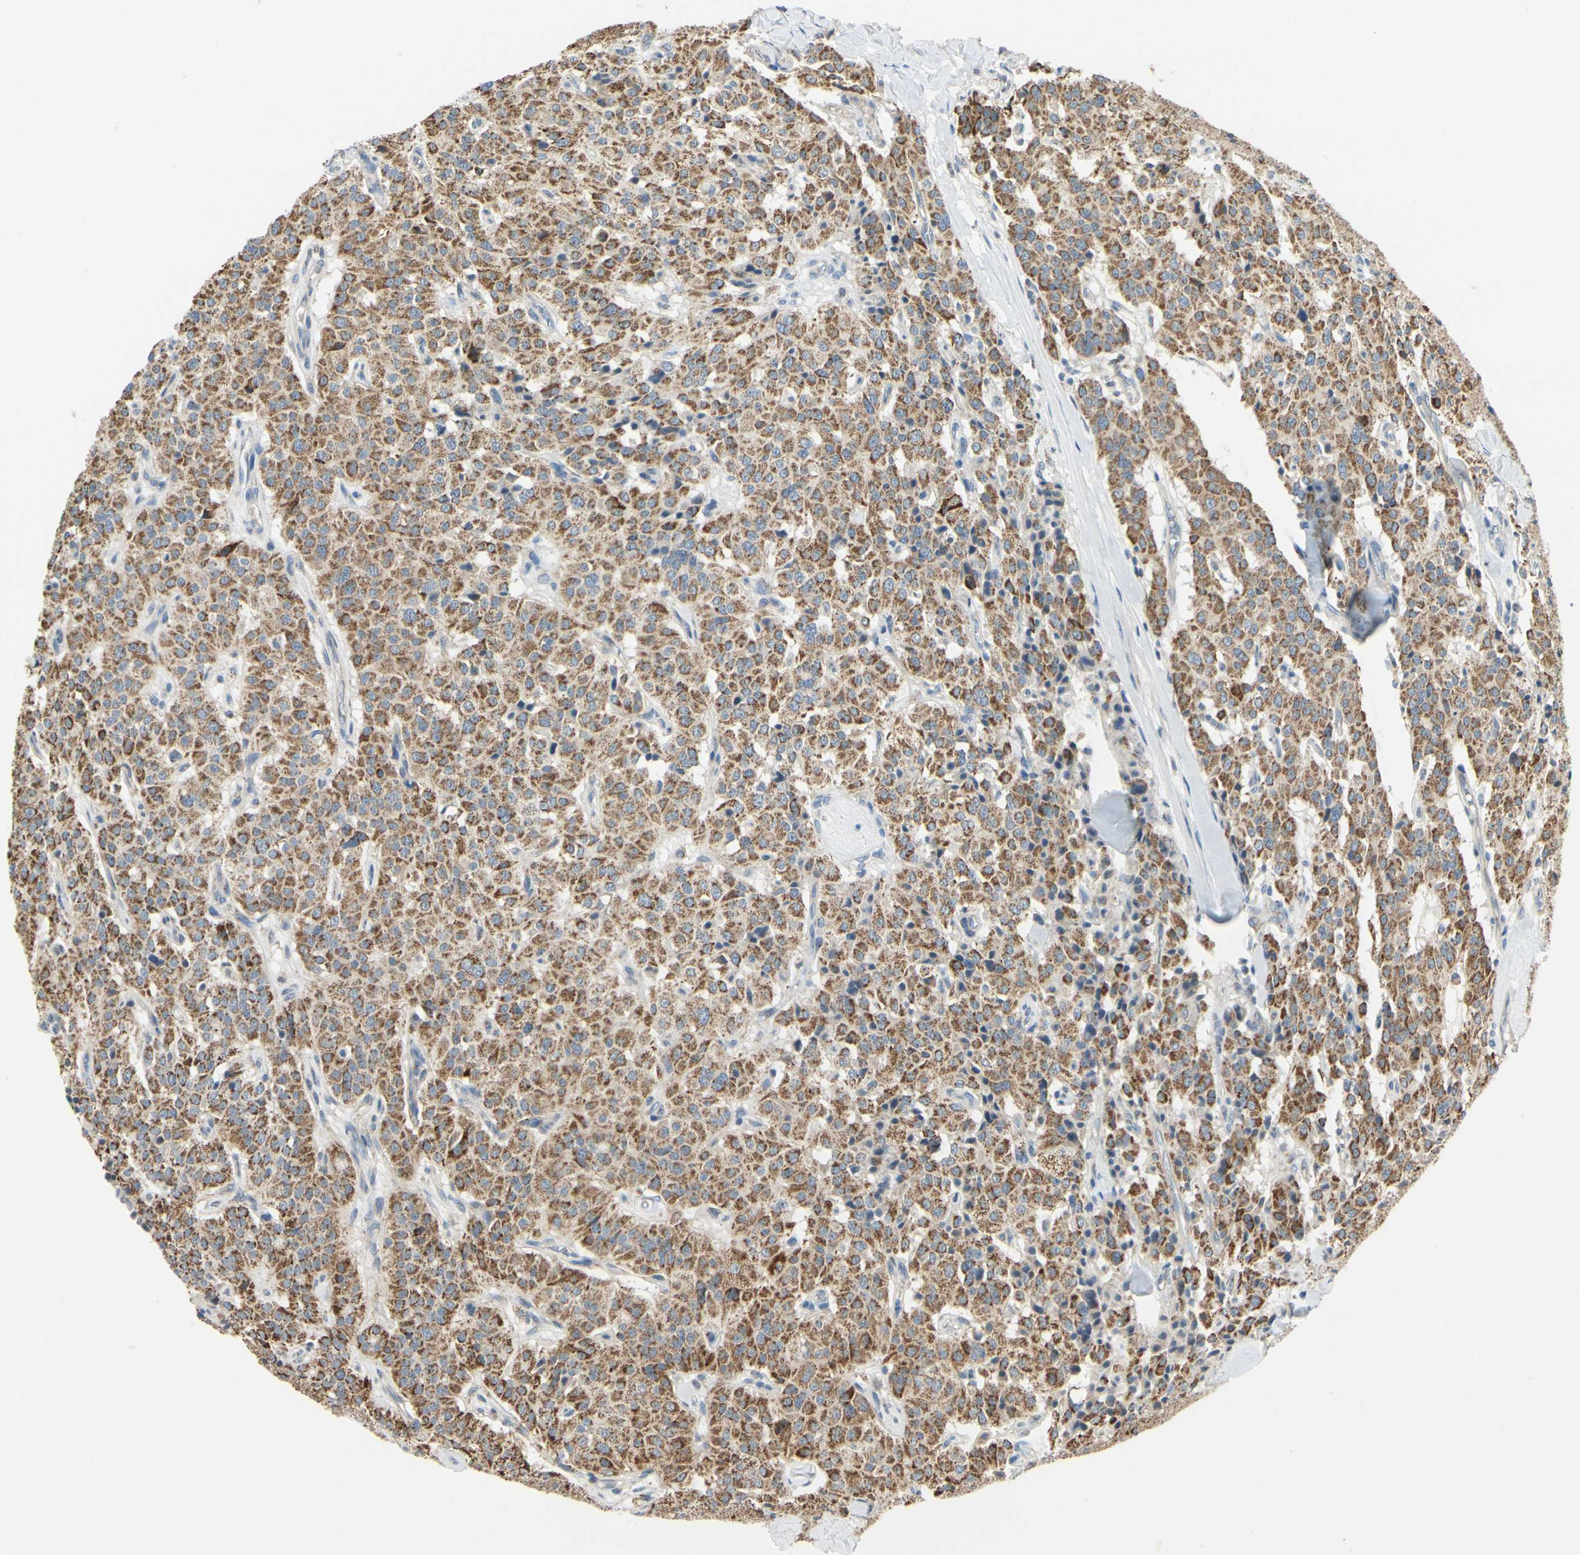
{"staining": {"intensity": "strong", "quantity": ">75%", "location": "cytoplasmic/membranous"}, "tissue": "carcinoid", "cell_type": "Tumor cells", "image_type": "cancer", "snomed": [{"axis": "morphology", "description": "Carcinoid, malignant, NOS"}, {"axis": "topography", "description": "Lung"}], "caption": "Brown immunohistochemical staining in human carcinoid reveals strong cytoplasmic/membranous expression in approximately >75% of tumor cells. (Brightfield microscopy of DAB IHC at high magnification).", "gene": "ANKS6", "patient": {"sex": "male", "age": 30}}